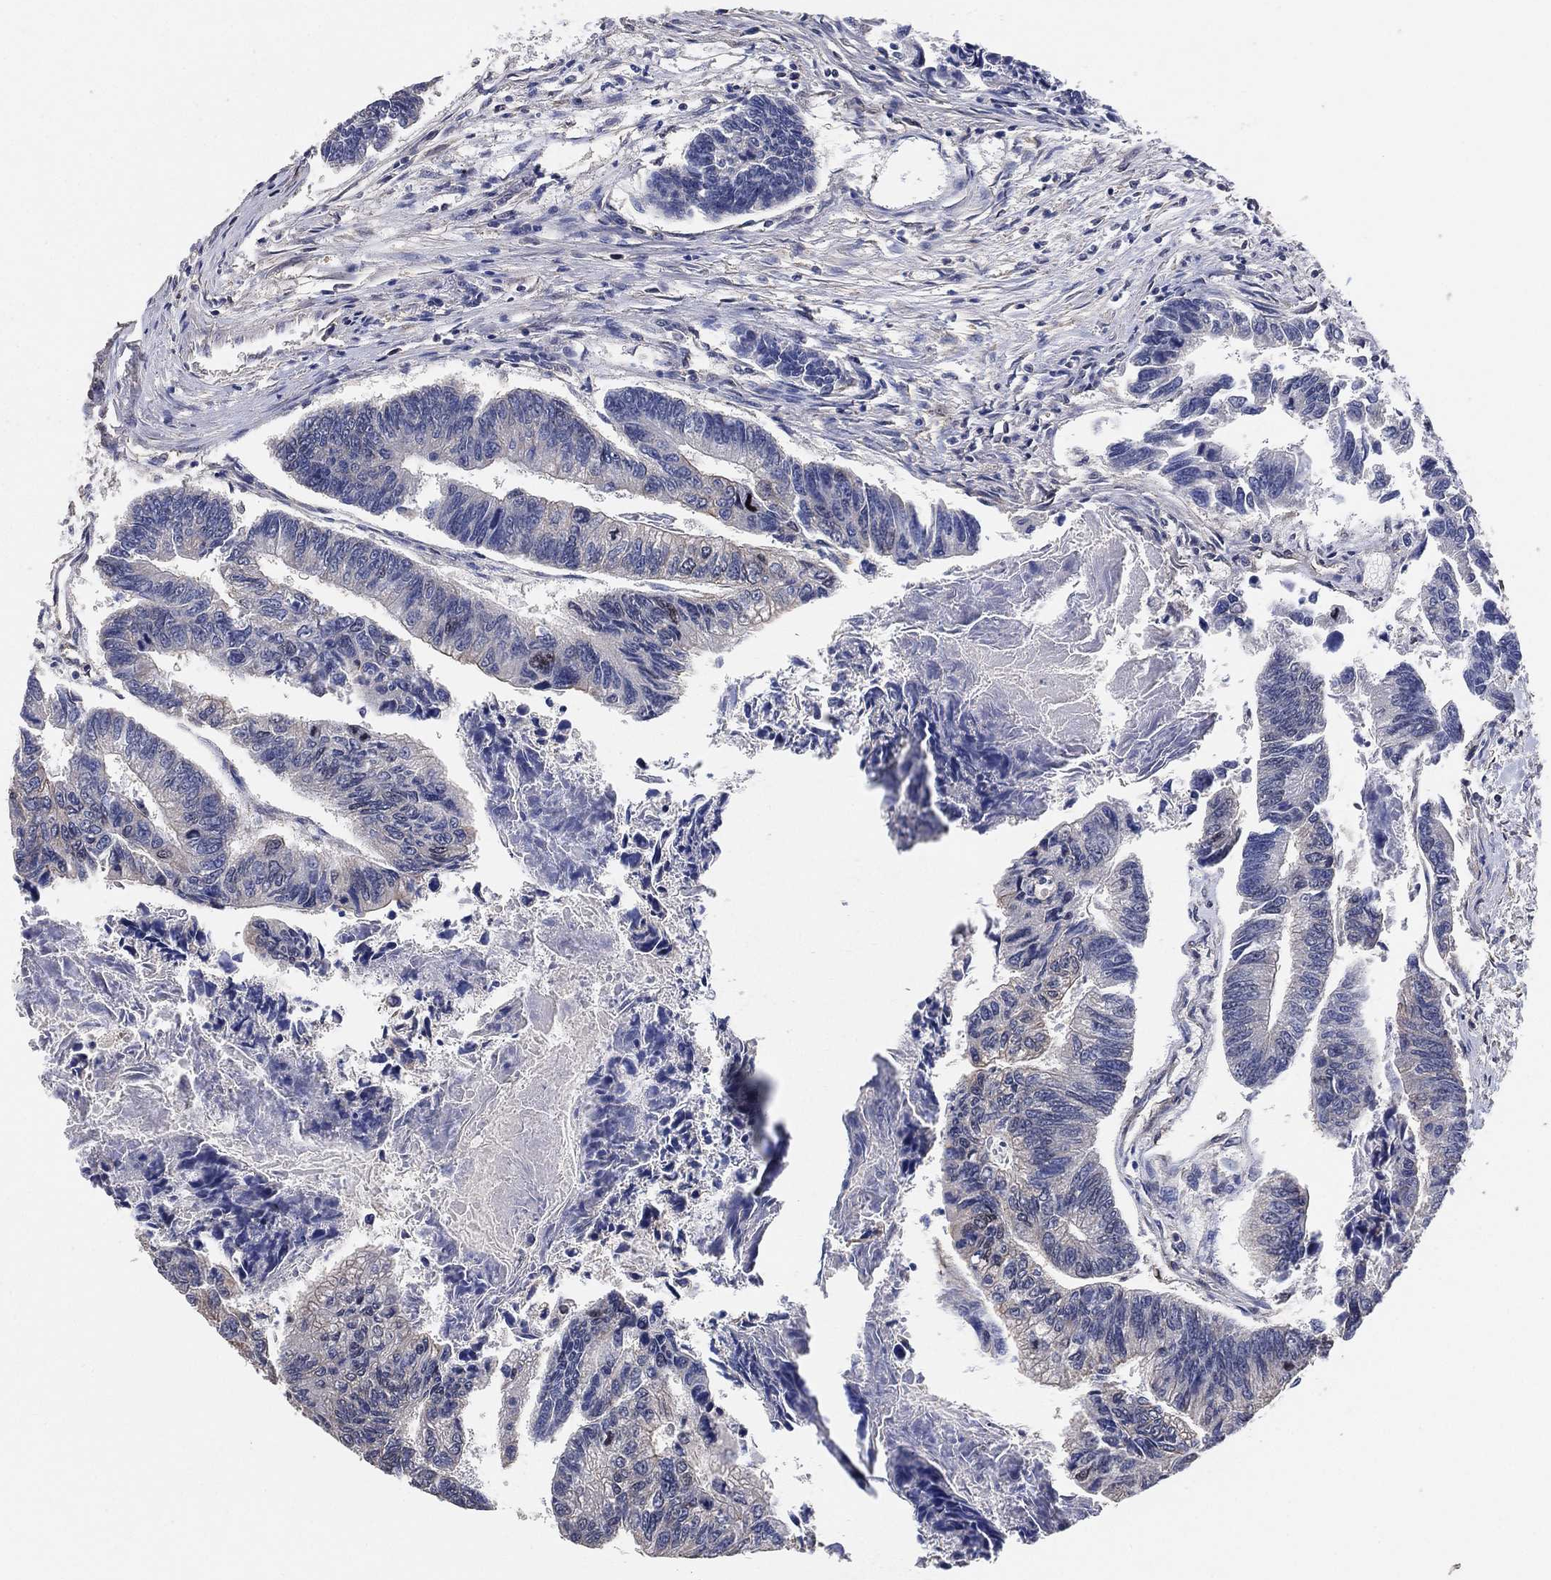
{"staining": {"intensity": "negative", "quantity": "none", "location": "none"}, "tissue": "colorectal cancer", "cell_type": "Tumor cells", "image_type": "cancer", "snomed": [{"axis": "morphology", "description": "Adenocarcinoma, NOS"}, {"axis": "topography", "description": "Colon"}], "caption": "Immunohistochemical staining of colorectal cancer (adenocarcinoma) exhibits no significant staining in tumor cells.", "gene": "KLK5", "patient": {"sex": "female", "age": 65}}